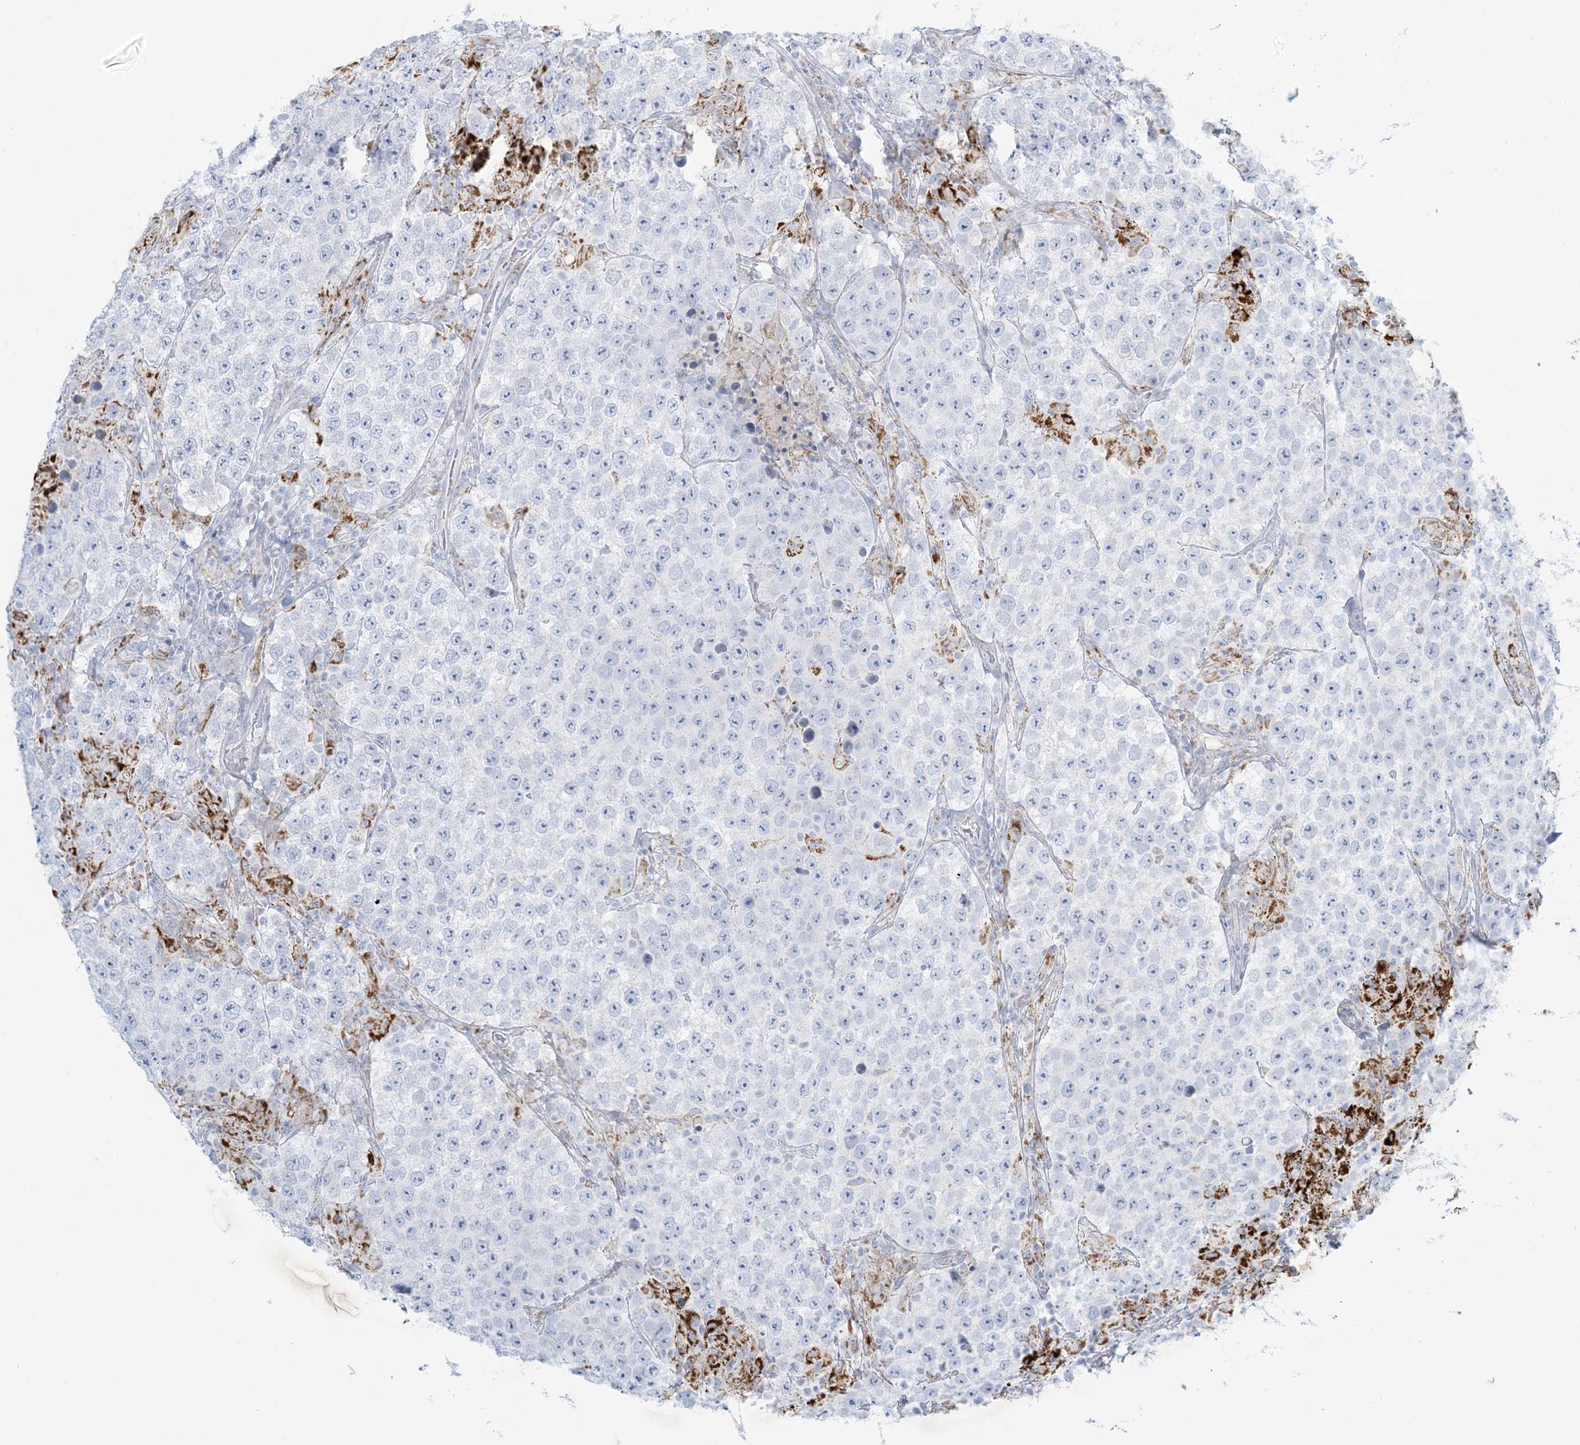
{"staining": {"intensity": "negative", "quantity": "none", "location": "none"}, "tissue": "testis cancer", "cell_type": "Tumor cells", "image_type": "cancer", "snomed": [{"axis": "morphology", "description": "Normal tissue, NOS"}, {"axis": "morphology", "description": "Urothelial carcinoma, High grade"}, {"axis": "morphology", "description": "Seminoma, NOS"}, {"axis": "morphology", "description": "Carcinoma, Embryonal, NOS"}, {"axis": "topography", "description": "Urinary bladder"}, {"axis": "topography", "description": "Testis"}], "caption": "A high-resolution image shows IHC staining of testis cancer, which exhibits no significant positivity in tumor cells.", "gene": "ZDHHC4", "patient": {"sex": "male", "age": 41}}